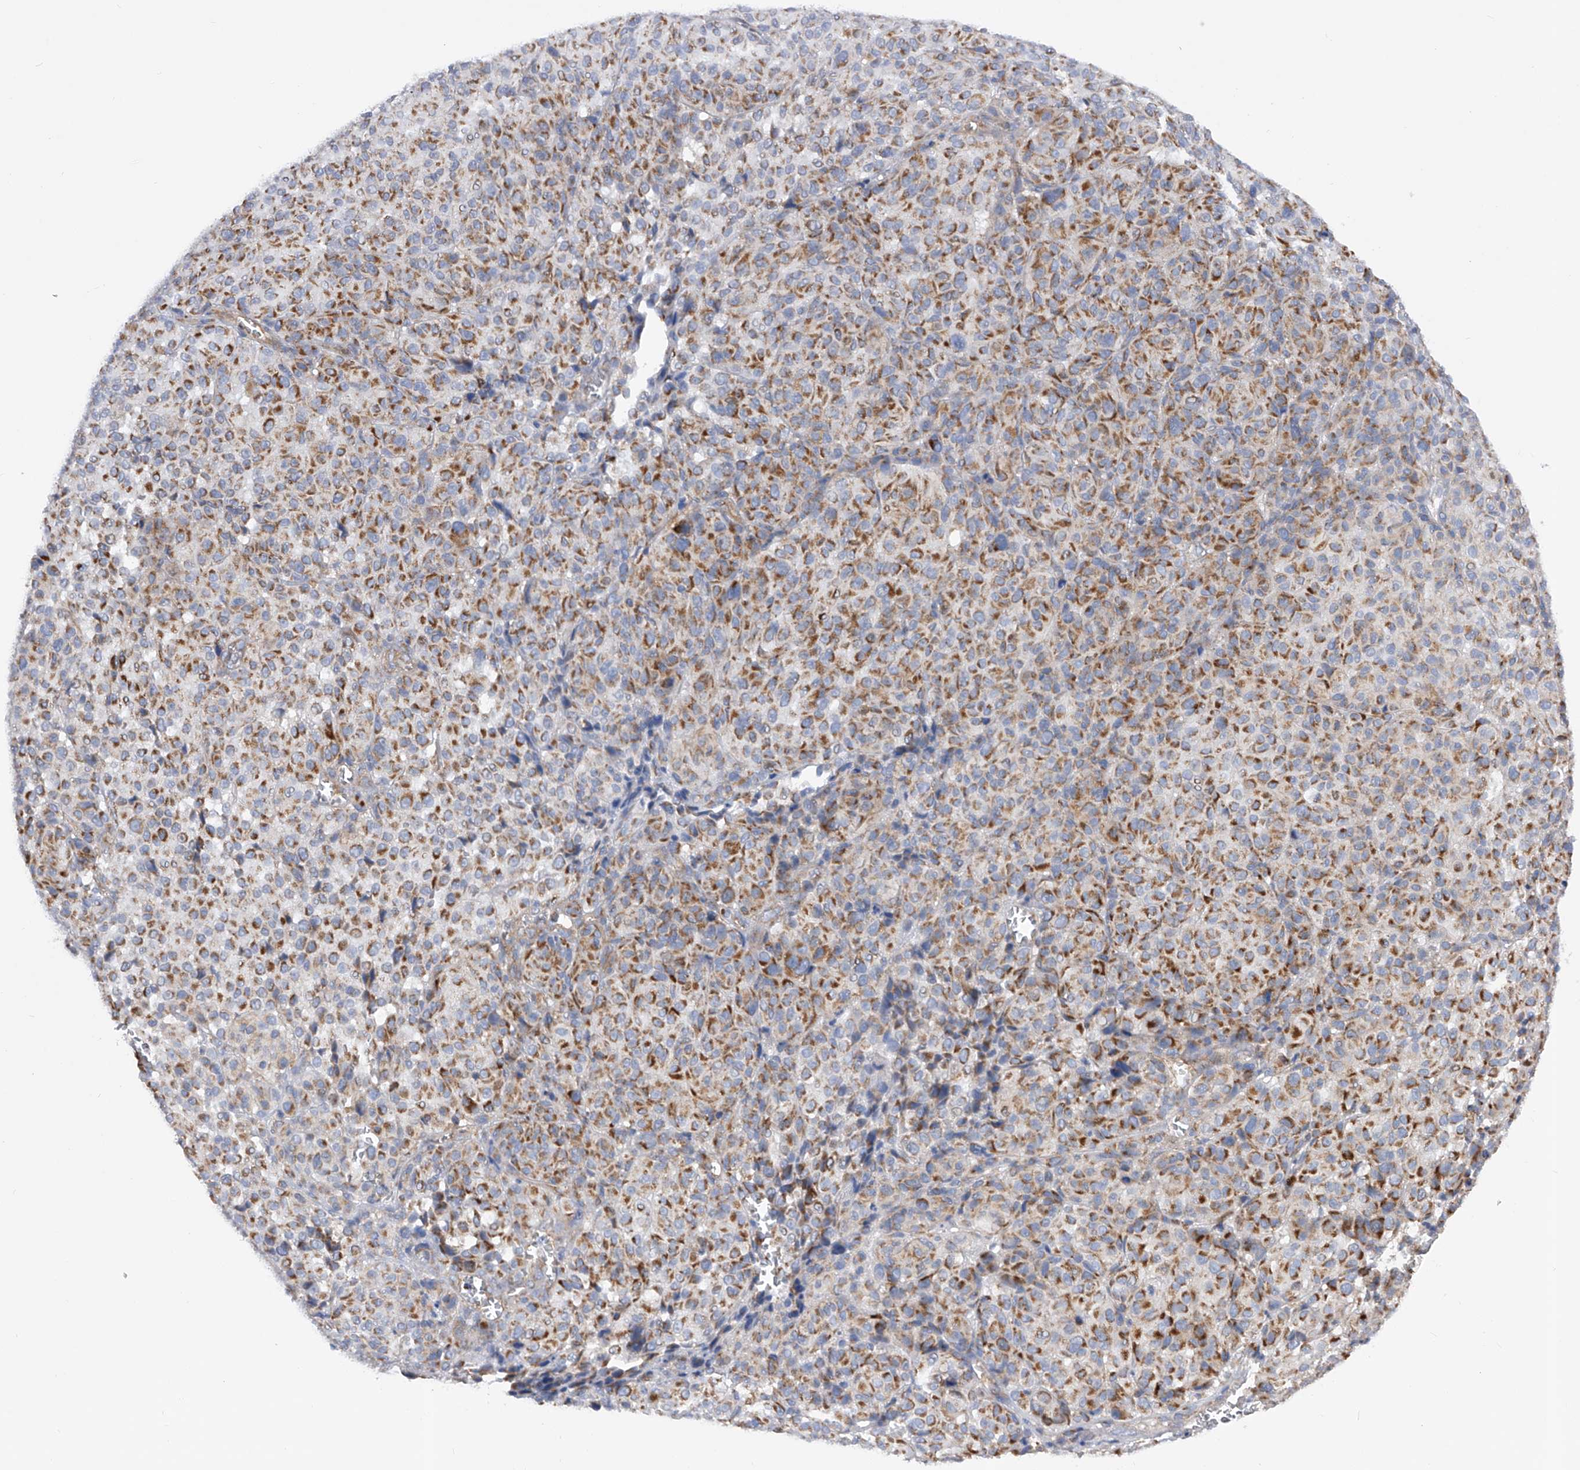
{"staining": {"intensity": "moderate", "quantity": ">75%", "location": "cytoplasmic/membranous"}, "tissue": "melanoma", "cell_type": "Tumor cells", "image_type": "cancer", "snomed": [{"axis": "morphology", "description": "Malignant melanoma, NOS"}, {"axis": "topography", "description": "Skin"}], "caption": "The image exhibits staining of malignant melanoma, revealing moderate cytoplasmic/membranous protein staining (brown color) within tumor cells.", "gene": "PDSS2", "patient": {"sex": "male", "age": 73}}